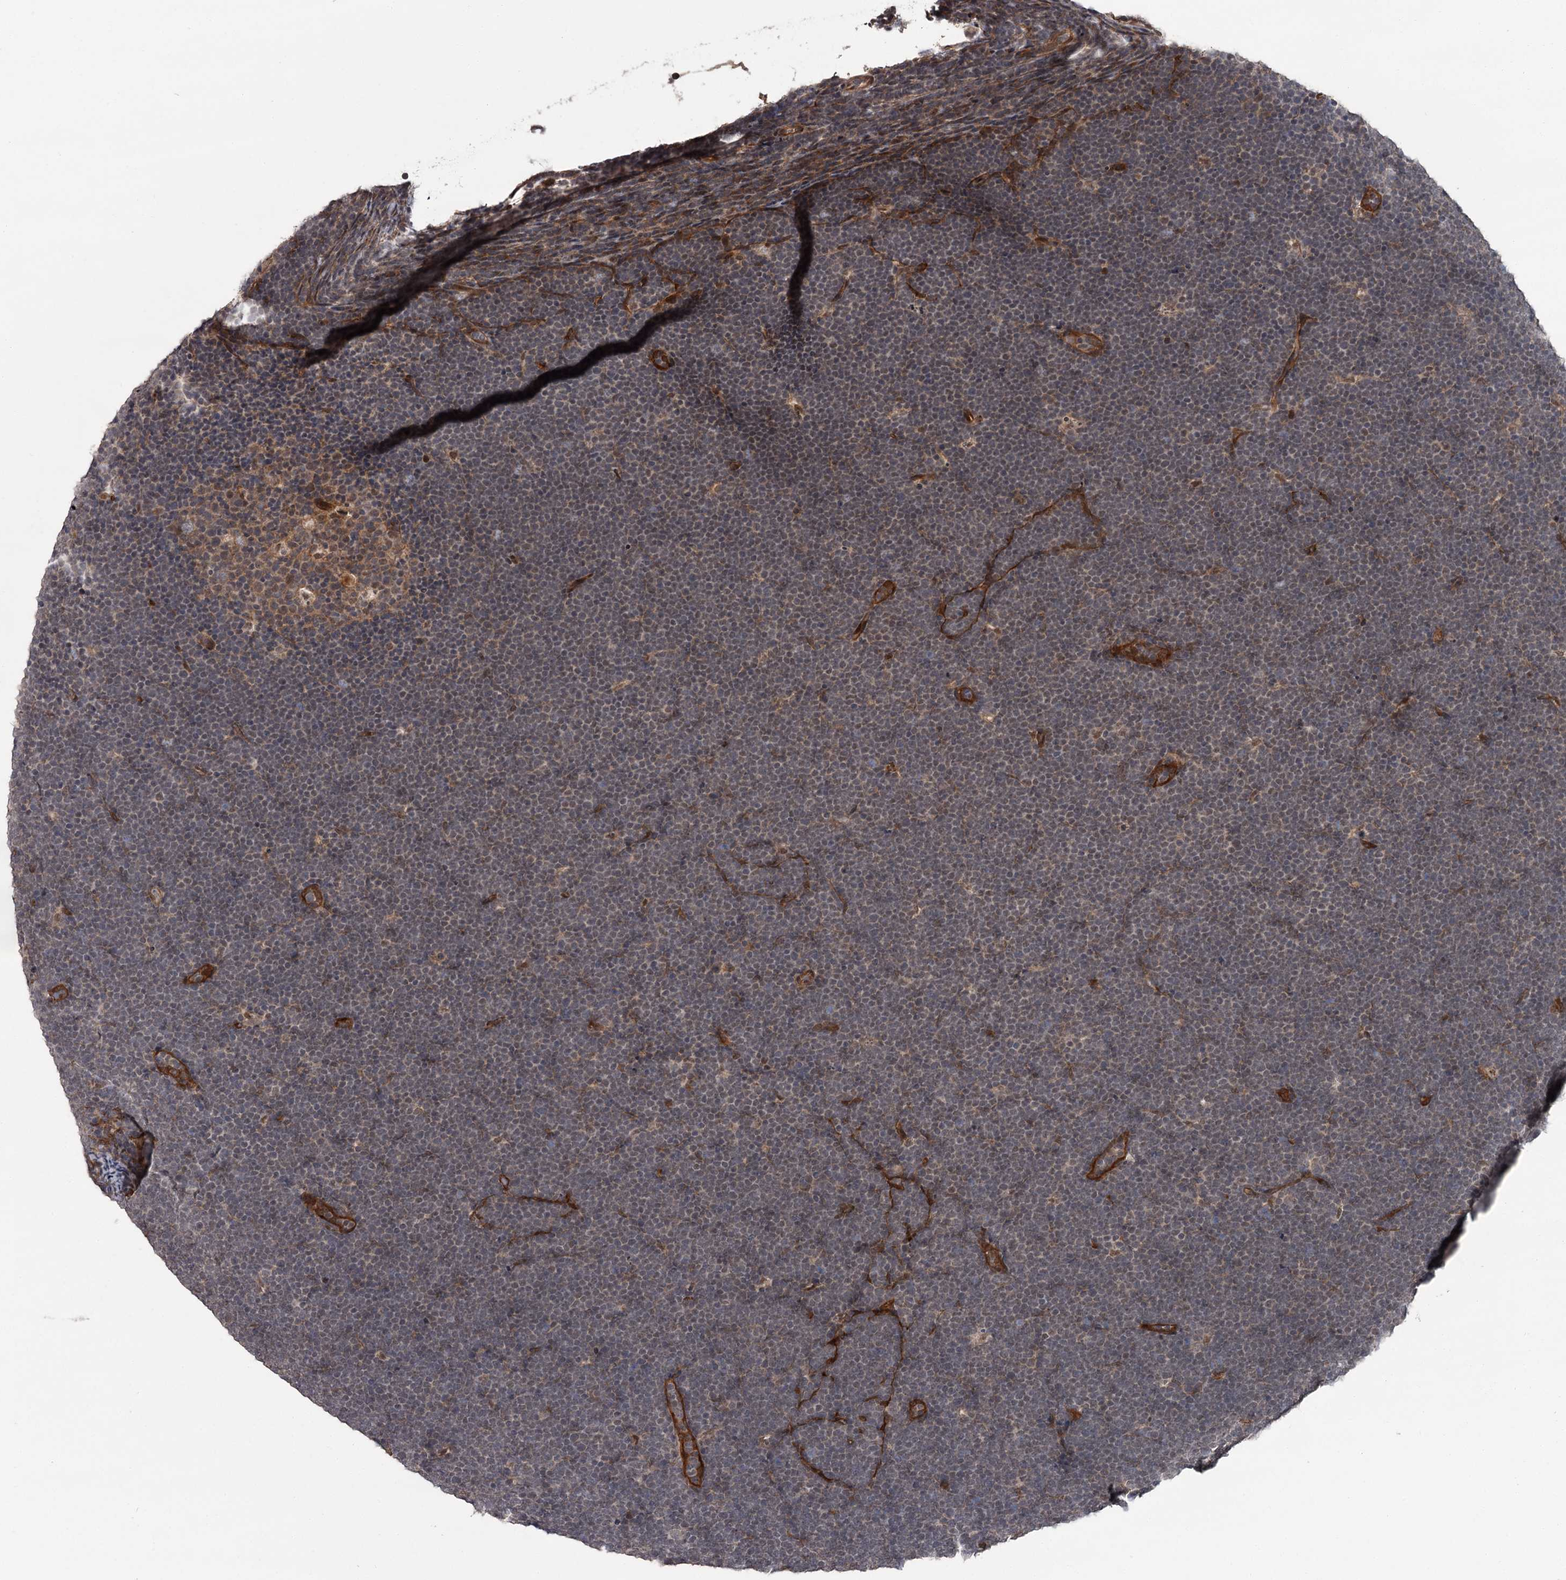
{"staining": {"intensity": "negative", "quantity": "none", "location": "none"}, "tissue": "lymphoma", "cell_type": "Tumor cells", "image_type": "cancer", "snomed": [{"axis": "morphology", "description": "Malignant lymphoma, non-Hodgkin's type, High grade"}, {"axis": "topography", "description": "Lymph node"}], "caption": "This is an IHC photomicrograph of lymphoma. There is no positivity in tumor cells.", "gene": "CDC42EP2", "patient": {"sex": "male", "age": 13}}